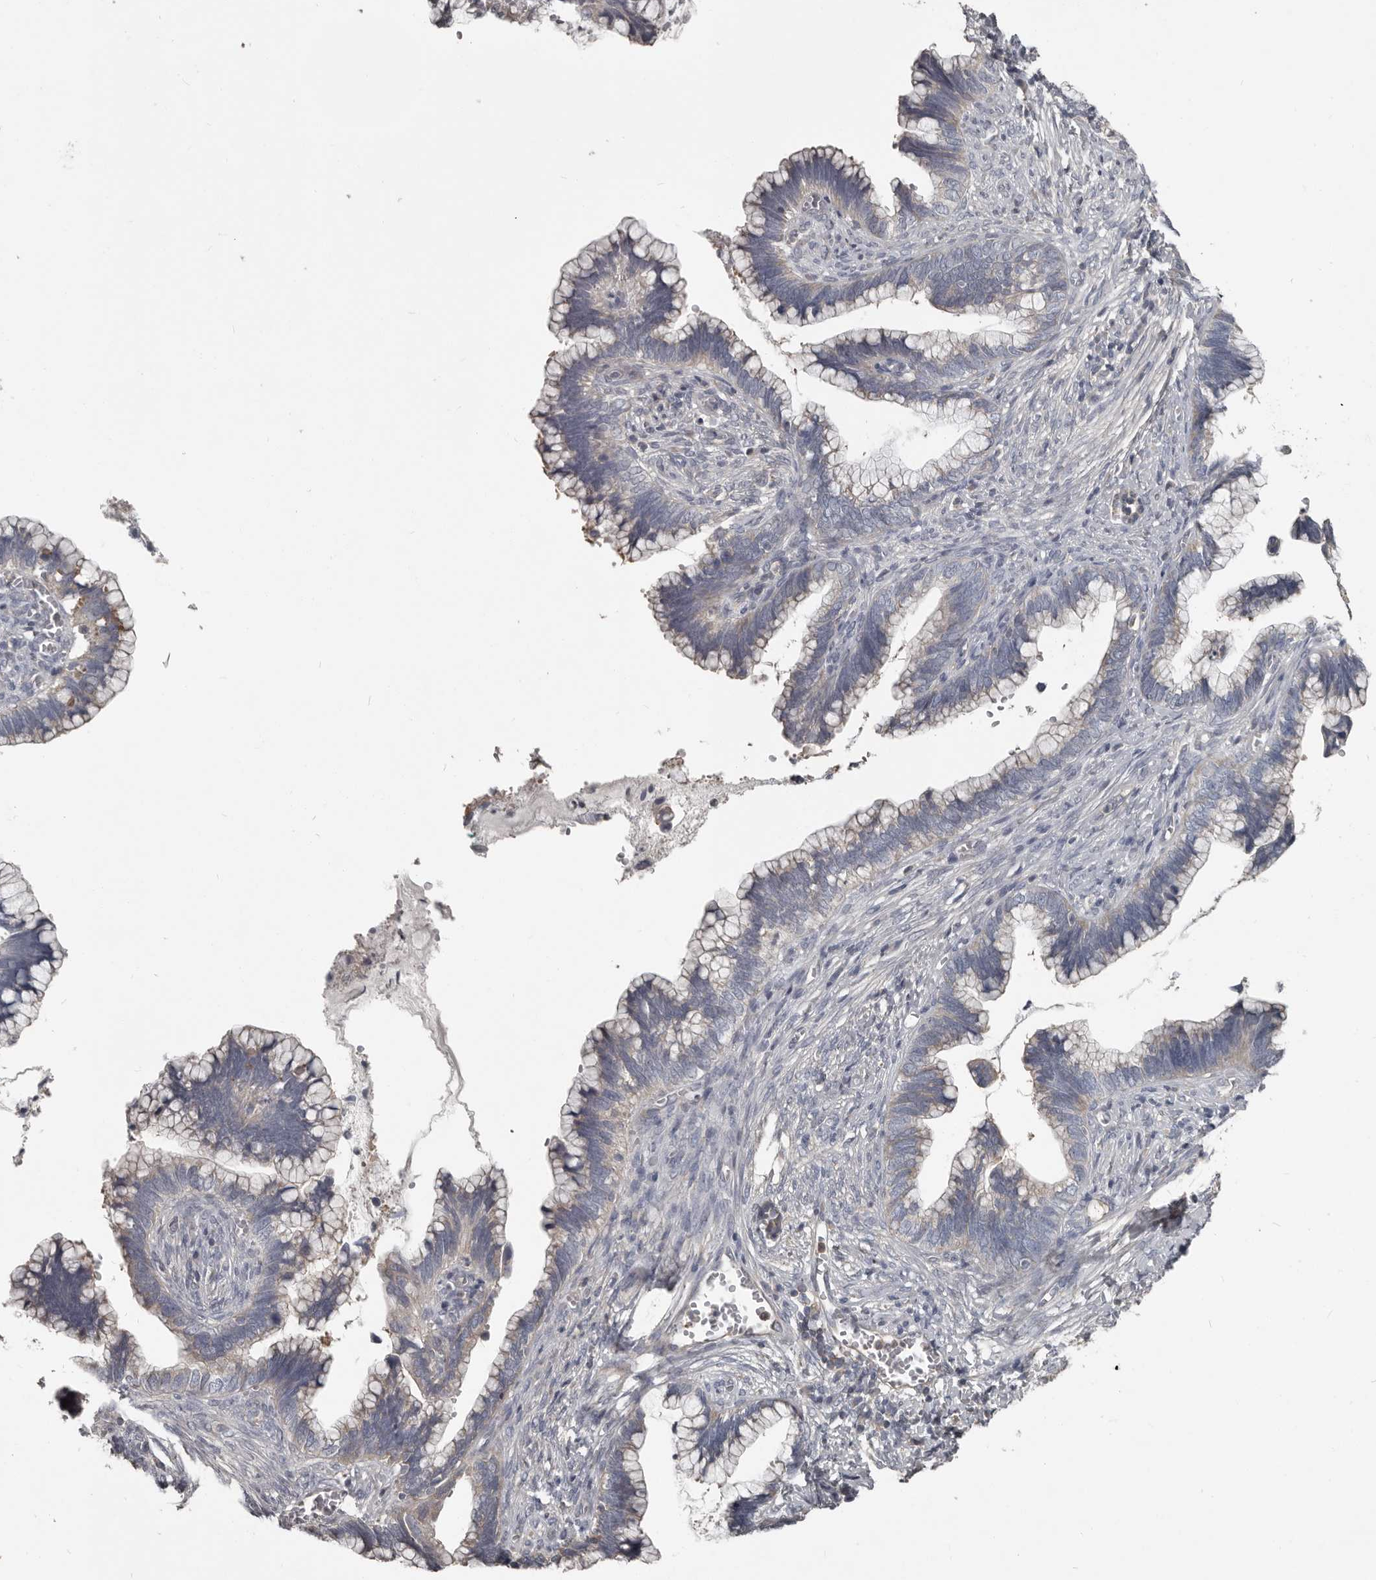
{"staining": {"intensity": "negative", "quantity": "none", "location": "none"}, "tissue": "cervical cancer", "cell_type": "Tumor cells", "image_type": "cancer", "snomed": [{"axis": "morphology", "description": "Adenocarcinoma, NOS"}, {"axis": "topography", "description": "Cervix"}], "caption": "Immunohistochemical staining of human cervical adenocarcinoma reveals no significant positivity in tumor cells. (DAB (3,3'-diaminobenzidine) immunohistochemistry (IHC) visualized using brightfield microscopy, high magnification).", "gene": "CA6", "patient": {"sex": "female", "age": 44}}